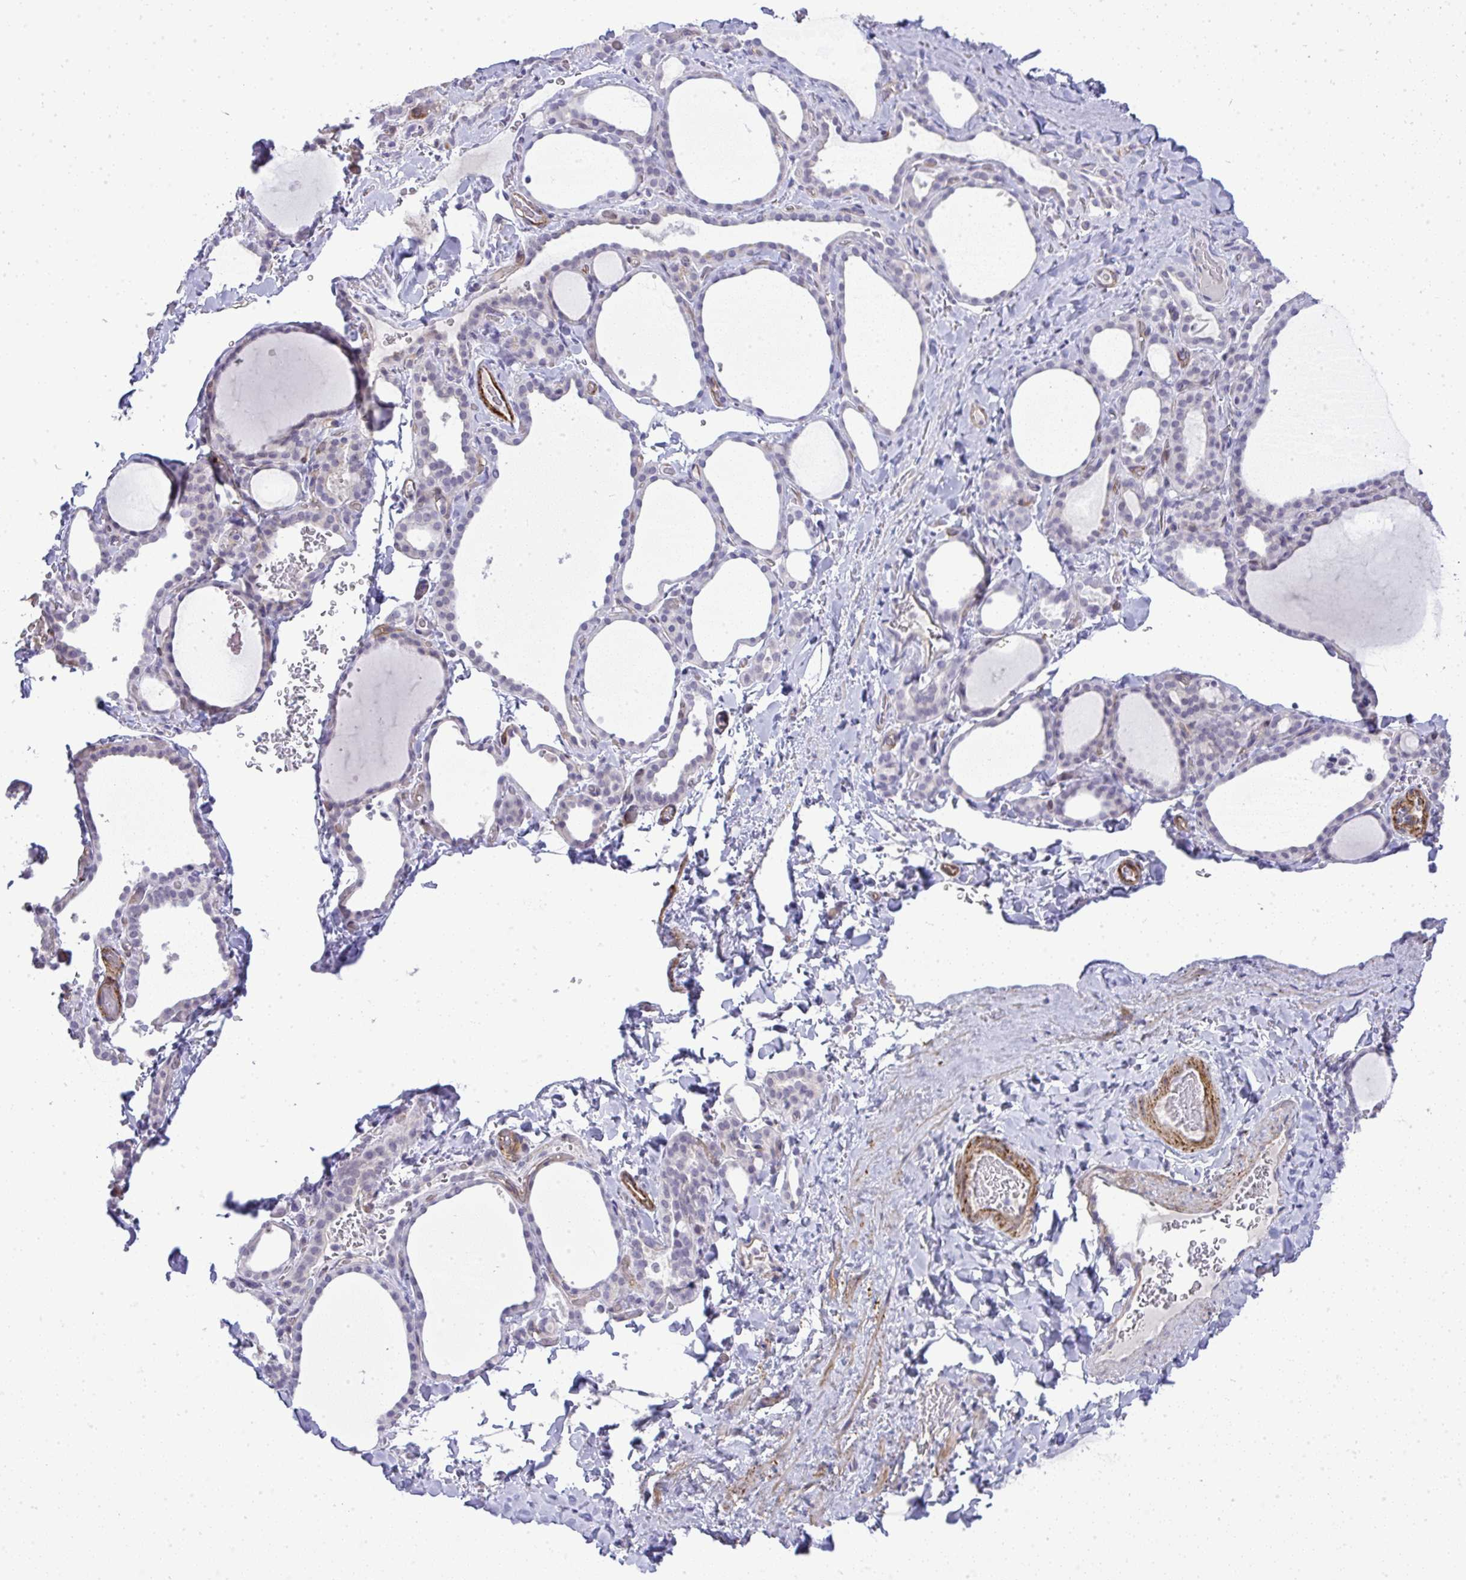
{"staining": {"intensity": "negative", "quantity": "none", "location": "none"}, "tissue": "thyroid gland", "cell_type": "Glandular cells", "image_type": "normal", "snomed": [{"axis": "morphology", "description": "Normal tissue, NOS"}, {"axis": "topography", "description": "Thyroid gland"}], "caption": "Glandular cells show no significant expression in benign thyroid gland. The staining is performed using DAB (3,3'-diaminobenzidine) brown chromogen with nuclei counter-stained in using hematoxylin.", "gene": "UBE2S", "patient": {"sex": "female", "age": 22}}